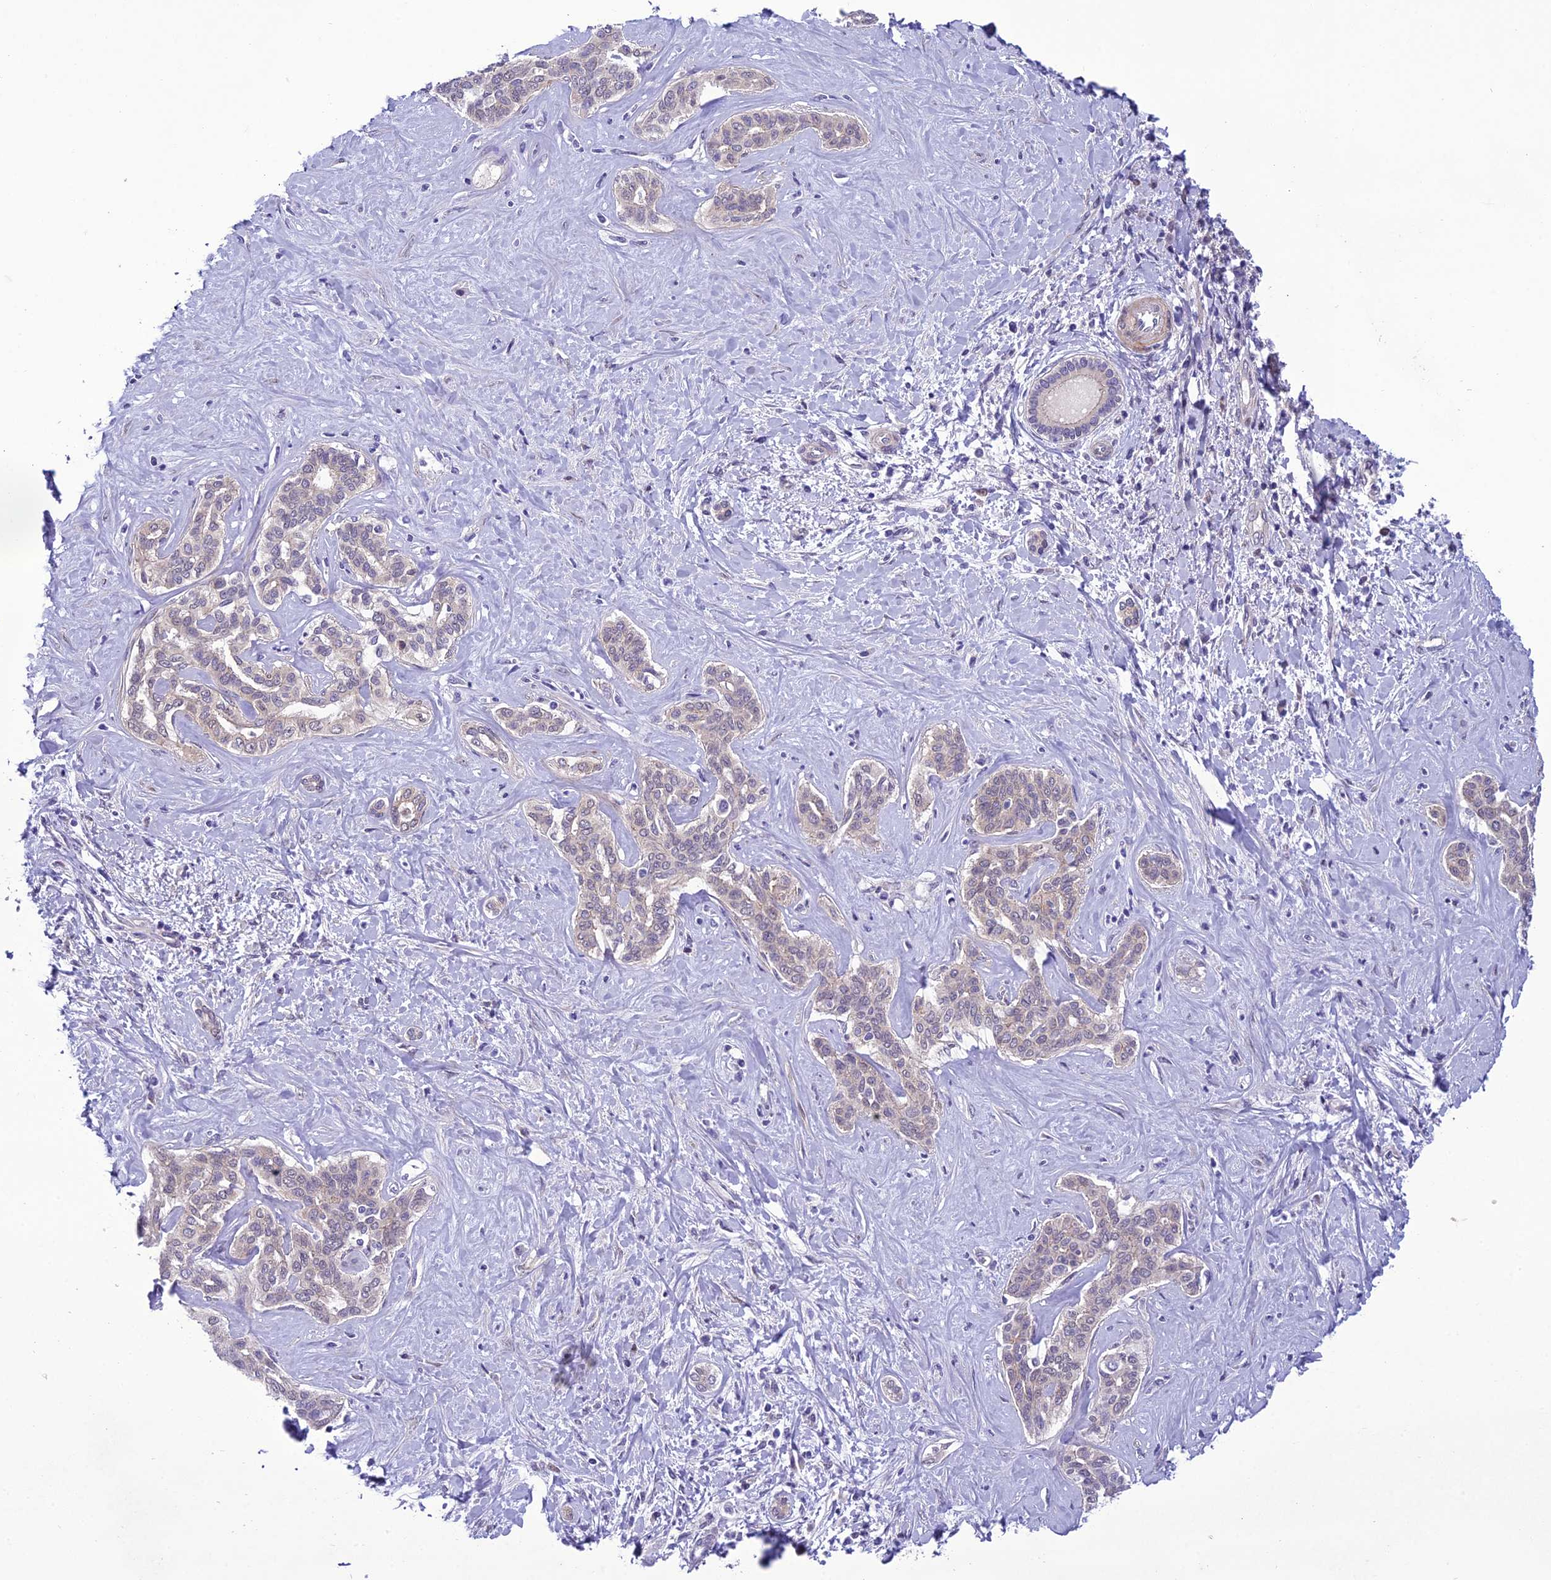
{"staining": {"intensity": "weak", "quantity": ">75%", "location": "cytoplasmic/membranous"}, "tissue": "liver cancer", "cell_type": "Tumor cells", "image_type": "cancer", "snomed": [{"axis": "morphology", "description": "Cholangiocarcinoma"}, {"axis": "topography", "description": "Liver"}], "caption": "This histopathology image shows immunohistochemistry staining of liver cholangiocarcinoma, with low weak cytoplasmic/membranous positivity in about >75% of tumor cells.", "gene": "GAB4", "patient": {"sex": "female", "age": 77}}